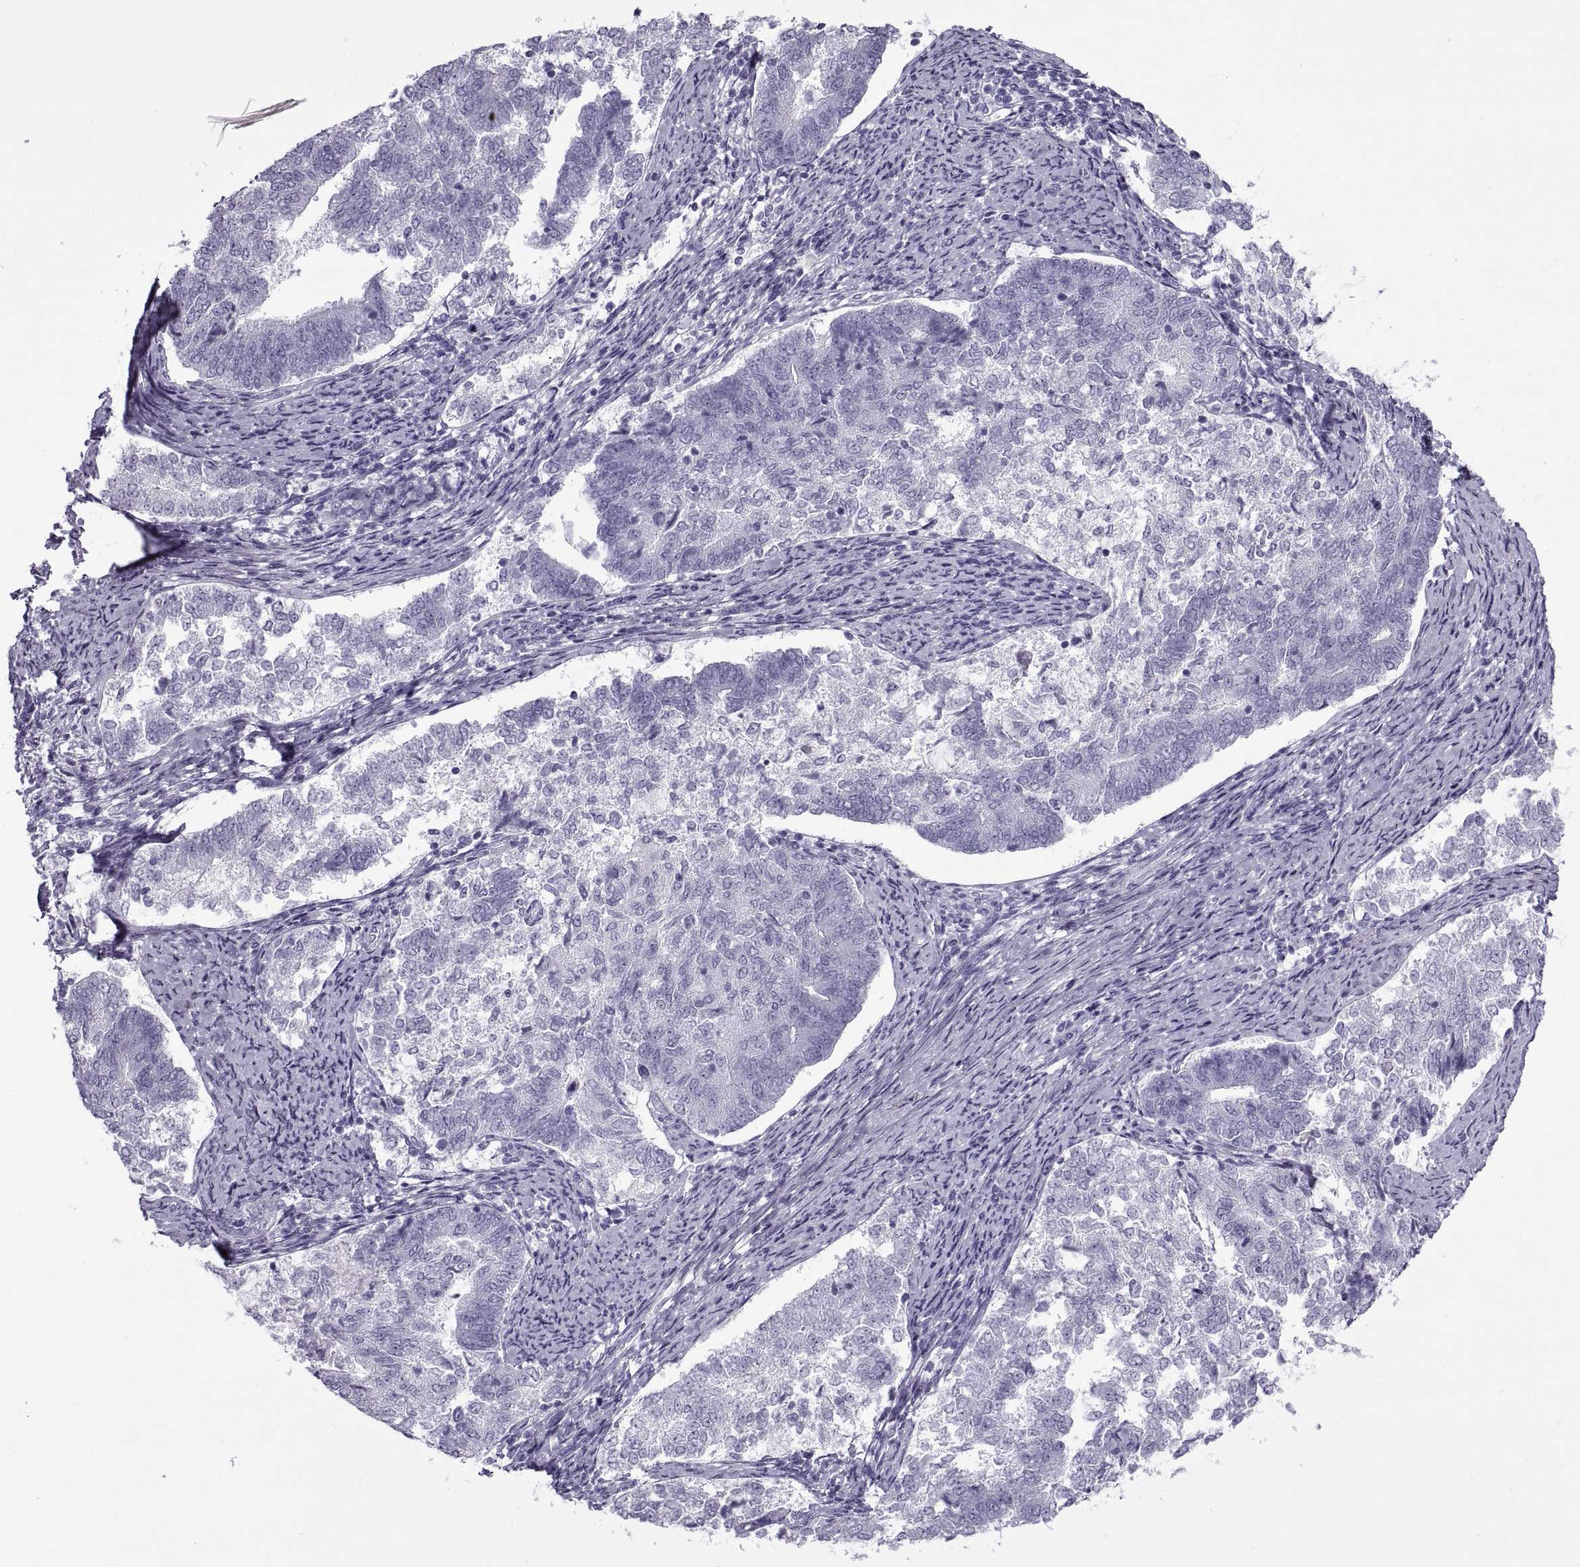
{"staining": {"intensity": "negative", "quantity": "none", "location": "none"}, "tissue": "endometrial cancer", "cell_type": "Tumor cells", "image_type": "cancer", "snomed": [{"axis": "morphology", "description": "Adenocarcinoma, NOS"}, {"axis": "topography", "description": "Endometrium"}], "caption": "There is no significant staining in tumor cells of endometrial adenocarcinoma. (Brightfield microscopy of DAB (3,3'-diaminobenzidine) immunohistochemistry (IHC) at high magnification).", "gene": "RLBP1", "patient": {"sex": "female", "age": 65}}